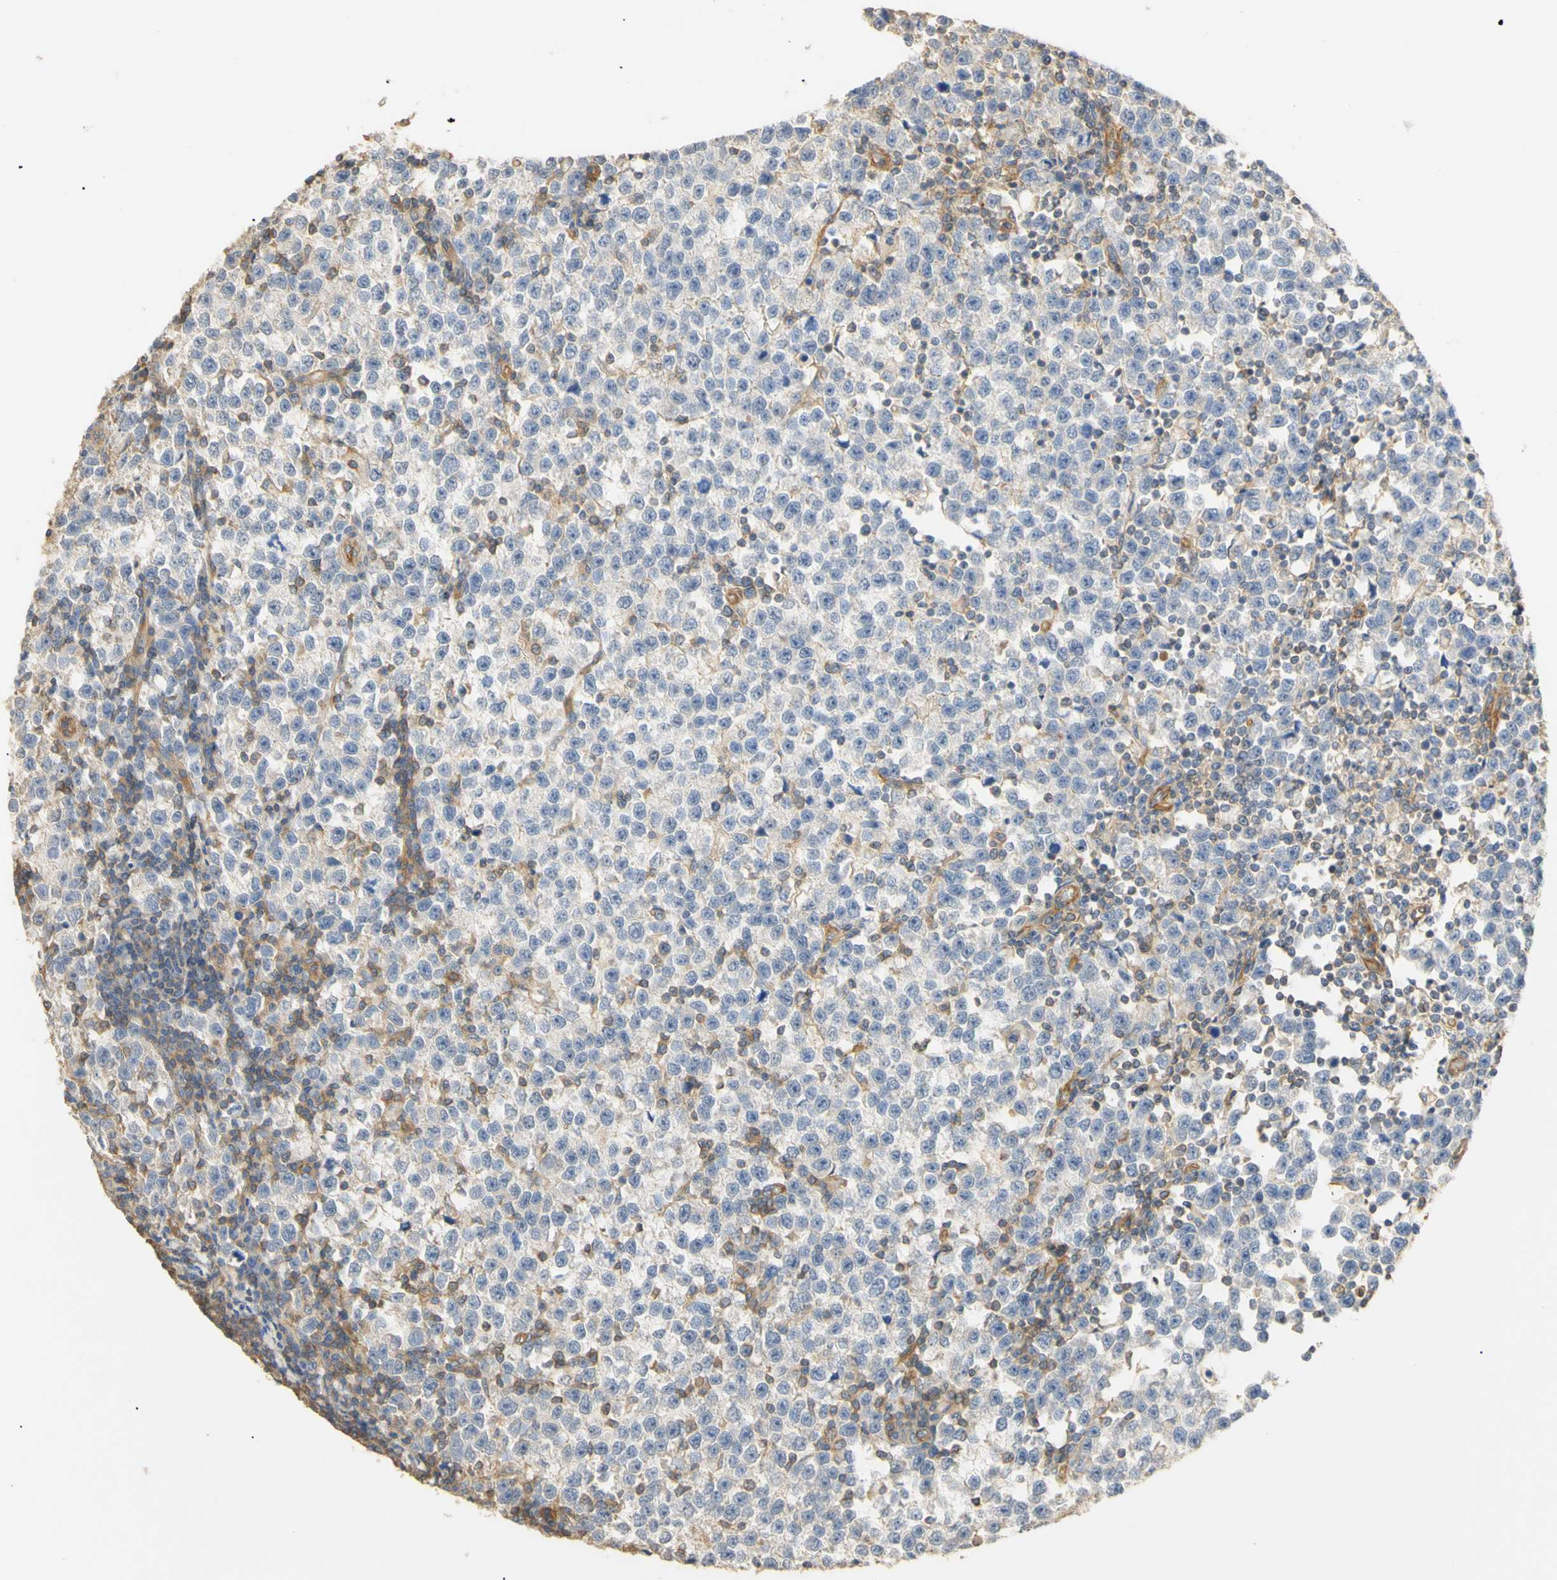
{"staining": {"intensity": "negative", "quantity": "none", "location": "none"}, "tissue": "testis cancer", "cell_type": "Tumor cells", "image_type": "cancer", "snomed": [{"axis": "morphology", "description": "Seminoma, NOS"}, {"axis": "topography", "description": "Testis"}], "caption": "High magnification brightfield microscopy of testis cancer stained with DAB (3,3'-diaminobenzidine) (brown) and counterstained with hematoxylin (blue): tumor cells show no significant expression.", "gene": "KCNE4", "patient": {"sex": "male", "age": 43}}